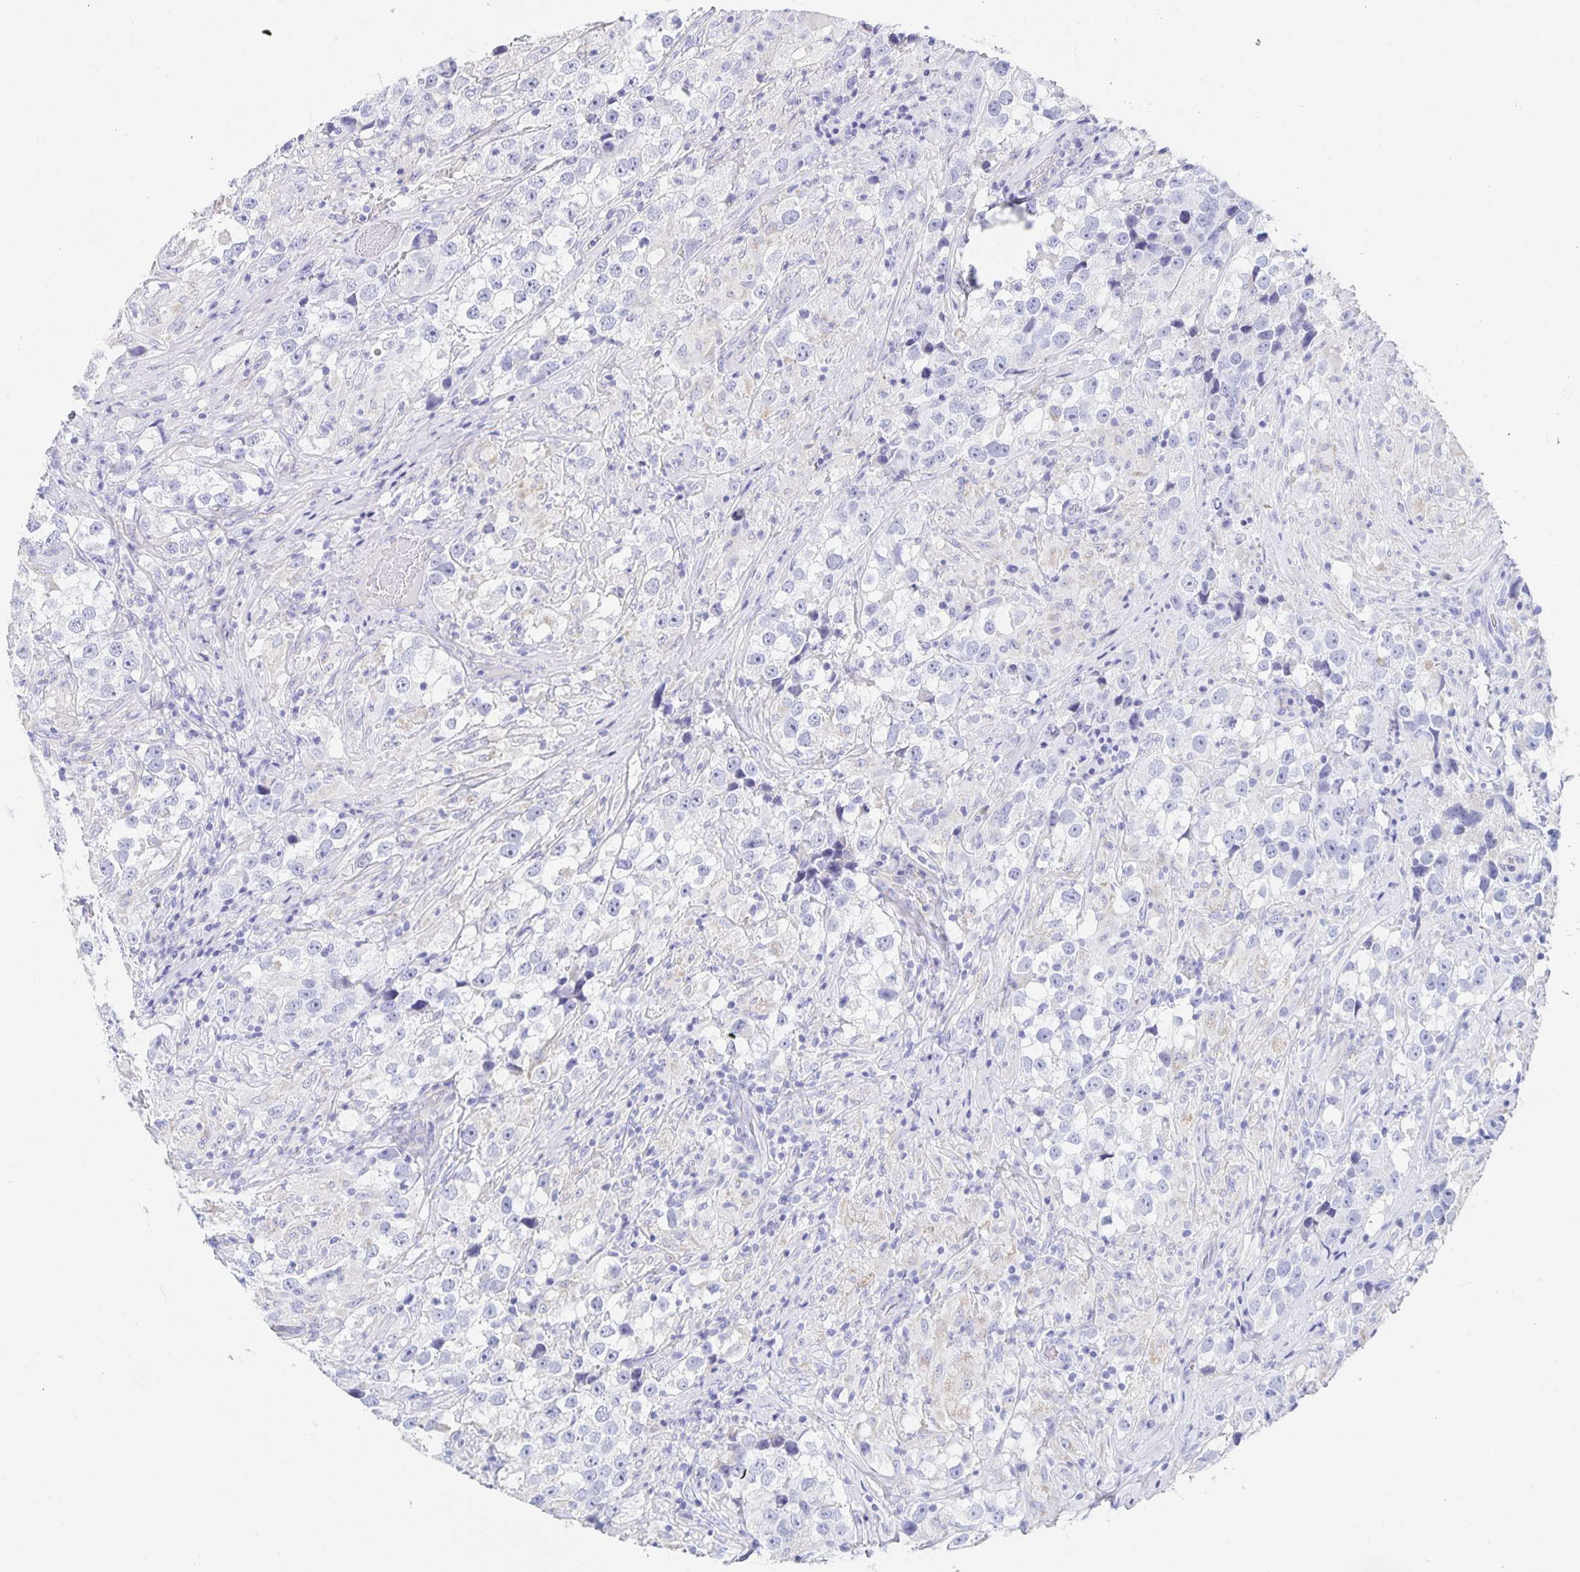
{"staining": {"intensity": "negative", "quantity": "none", "location": "none"}, "tissue": "testis cancer", "cell_type": "Tumor cells", "image_type": "cancer", "snomed": [{"axis": "morphology", "description": "Seminoma, NOS"}, {"axis": "topography", "description": "Testis"}], "caption": "Immunohistochemical staining of testis seminoma shows no significant staining in tumor cells.", "gene": "DMBT1", "patient": {"sex": "male", "age": 46}}